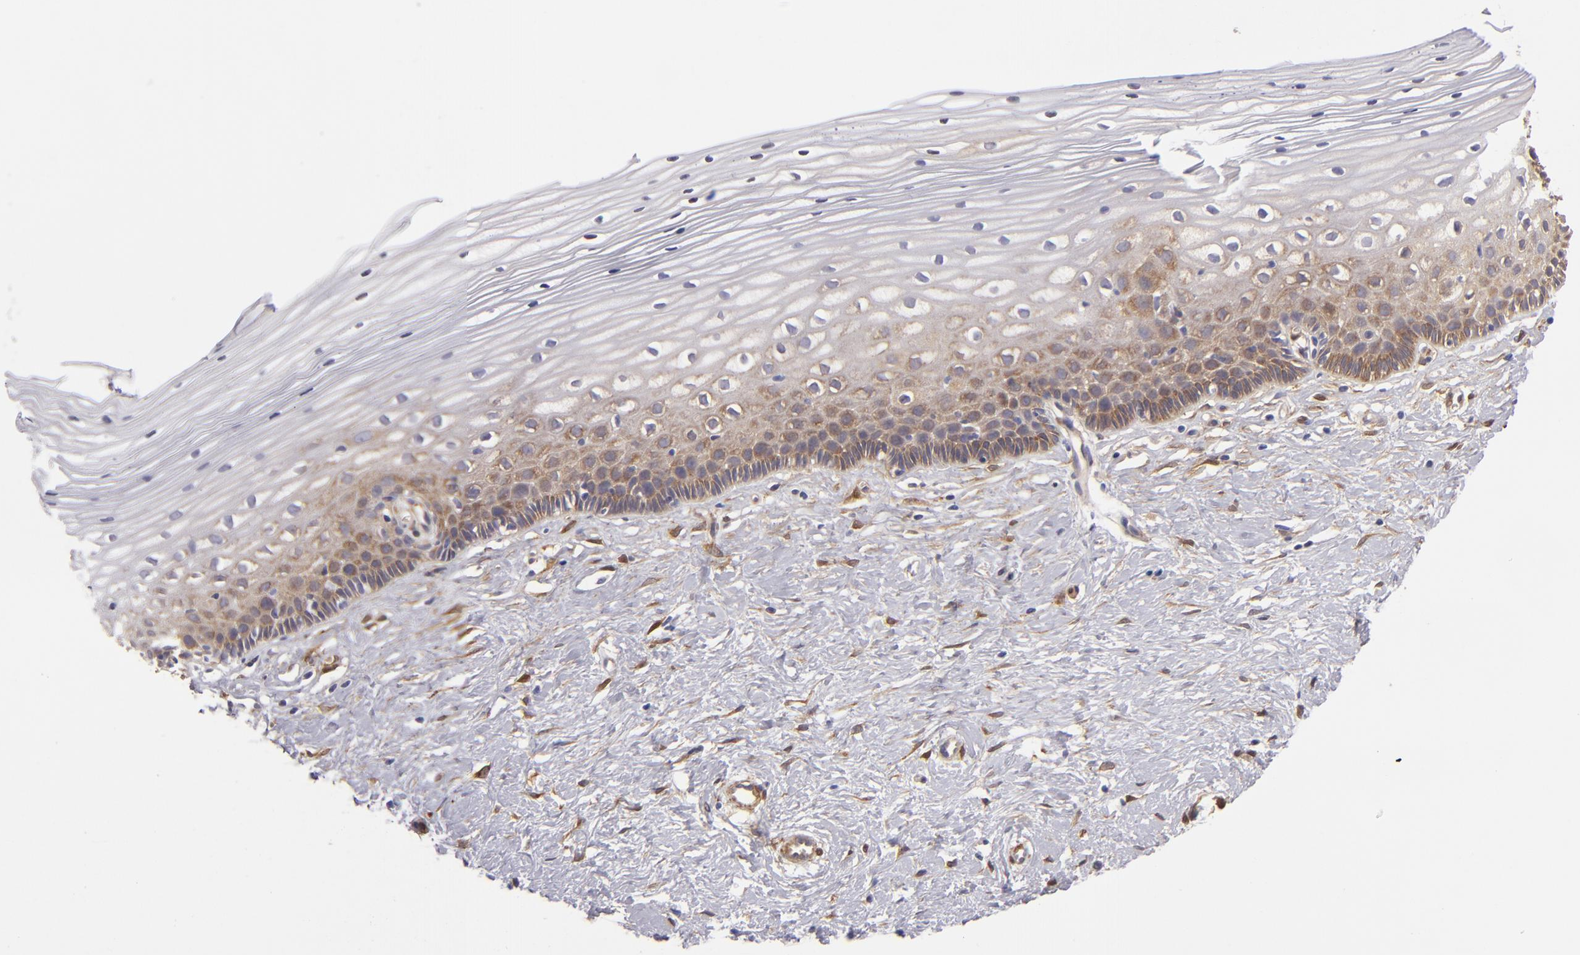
{"staining": {"intensity": "moderate", "quantity": ">75%", "location": "cytoplasmic/membranous"}, "tissue": "cervix", "cell_type": "Glandular cells", "image_type": "normal", "snomed": [{"axis": "morphology", "description": "Normal tissue, NOS"}, {"axis": "topography", "description": "Cervix"}], "caption": "Human cervix stained for a protein (brown) reveals moderate cytoplasmic/membranous positive staining in about >75% of glandular cells.", "gene": "VCL", "patient": {"sex": "female", "age": 40}}